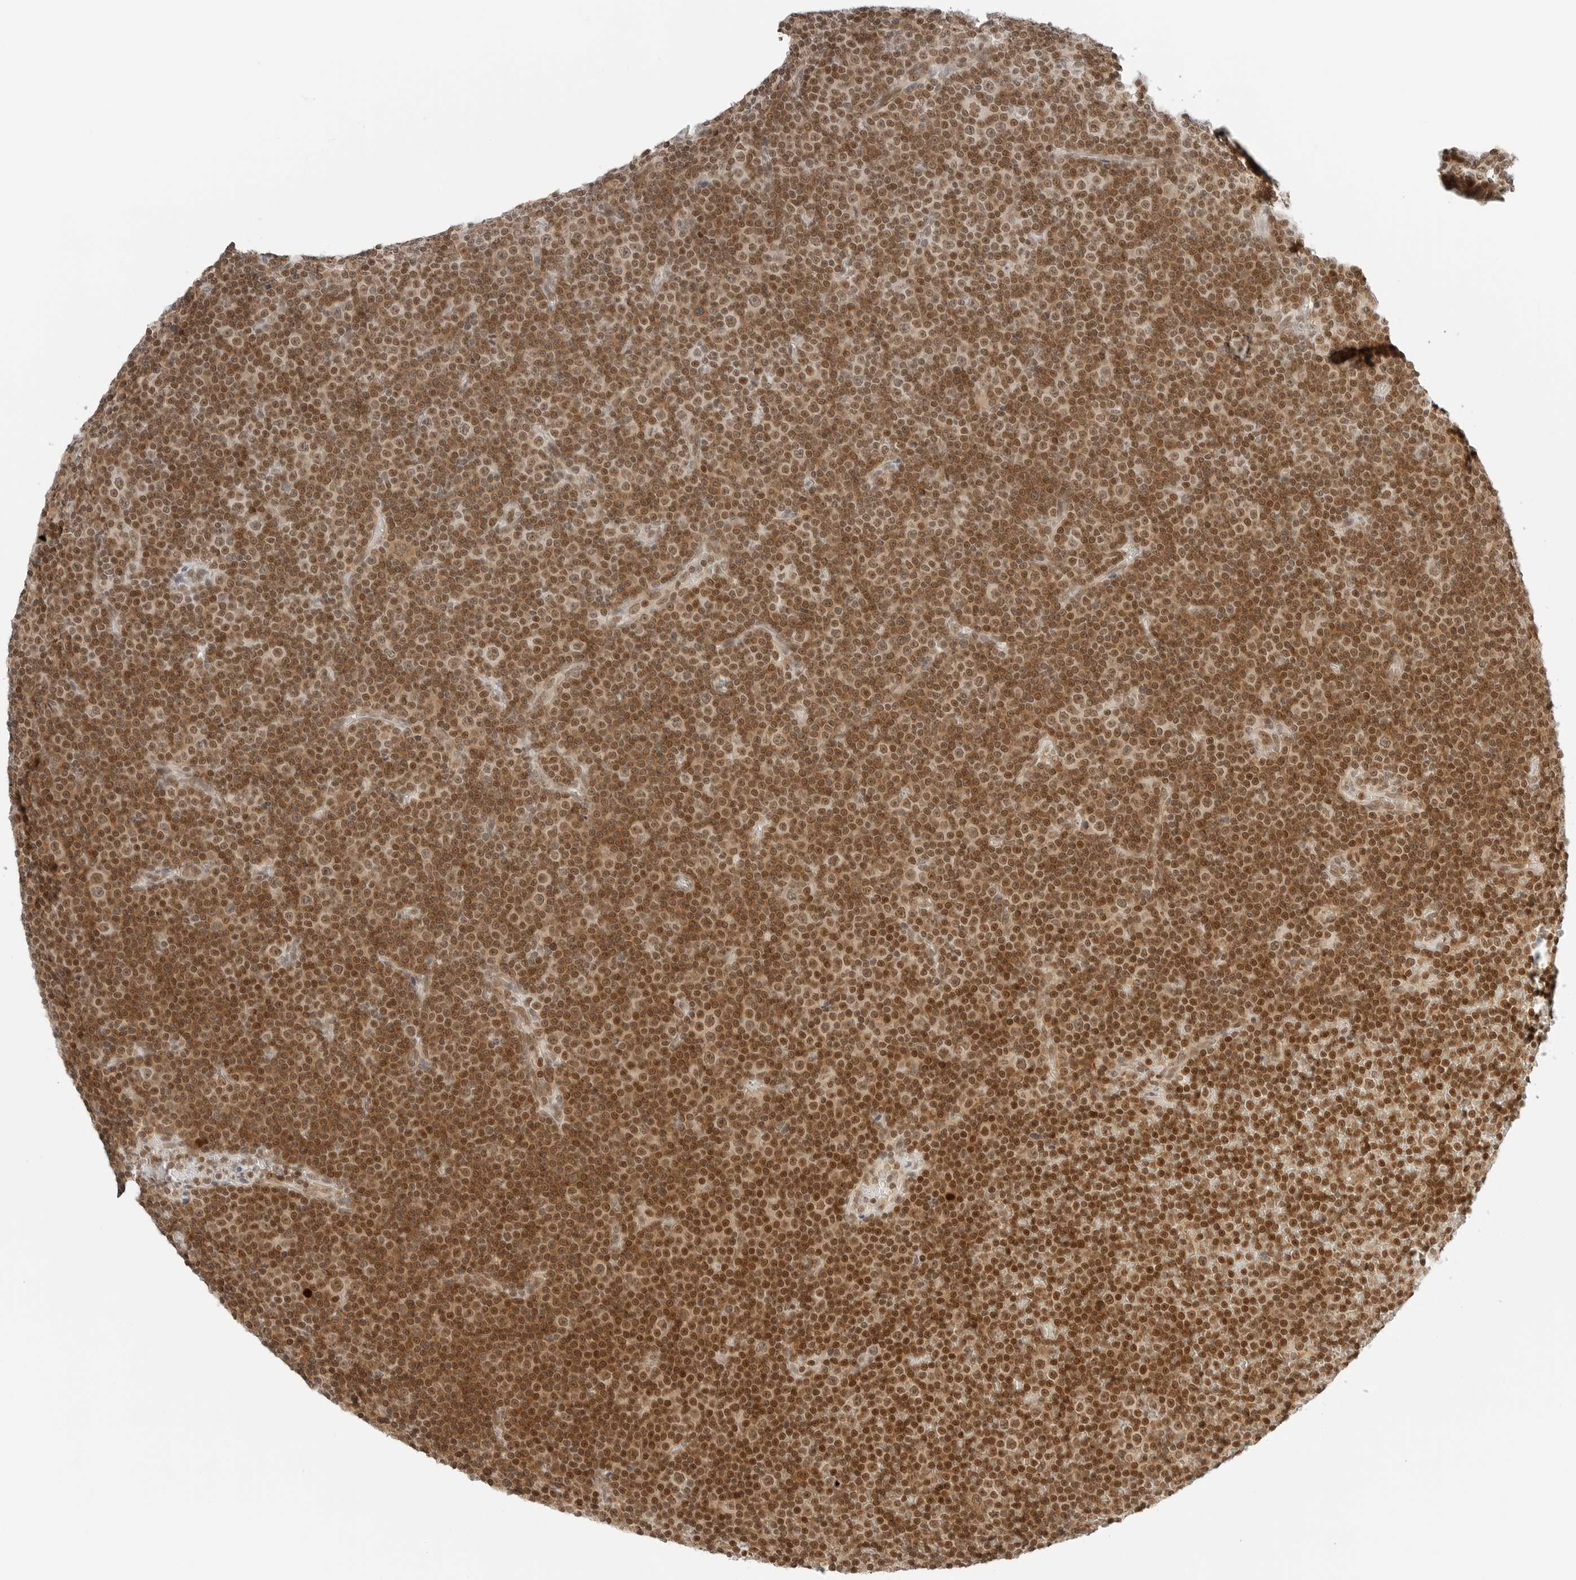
{"staining": {"intensity": "moderate", "quantity": ">75%", "location": "nuclear"}, "tissue": "lymphoma", "cell_type": "Tumor cells", "image_type": "cancer", "snomed": [{"axis": "morphology", "description": "Malignant lymphoma, non-Hodgkin's type, Low grade"}, {"axis": "topography", "description": "Lymph node"}], "caption": "The micrograph exhibits staining of lymphoma, revealing moderate nuclear protein positivity (brown color) within tumor cells. The protein of interest is stained brown, and the nuclei are stained in blue (DAB IHC with brightfield microscopy, high magnification).", "gene": "CRTC2", "patient": {"sex": "female", "age": 67}}